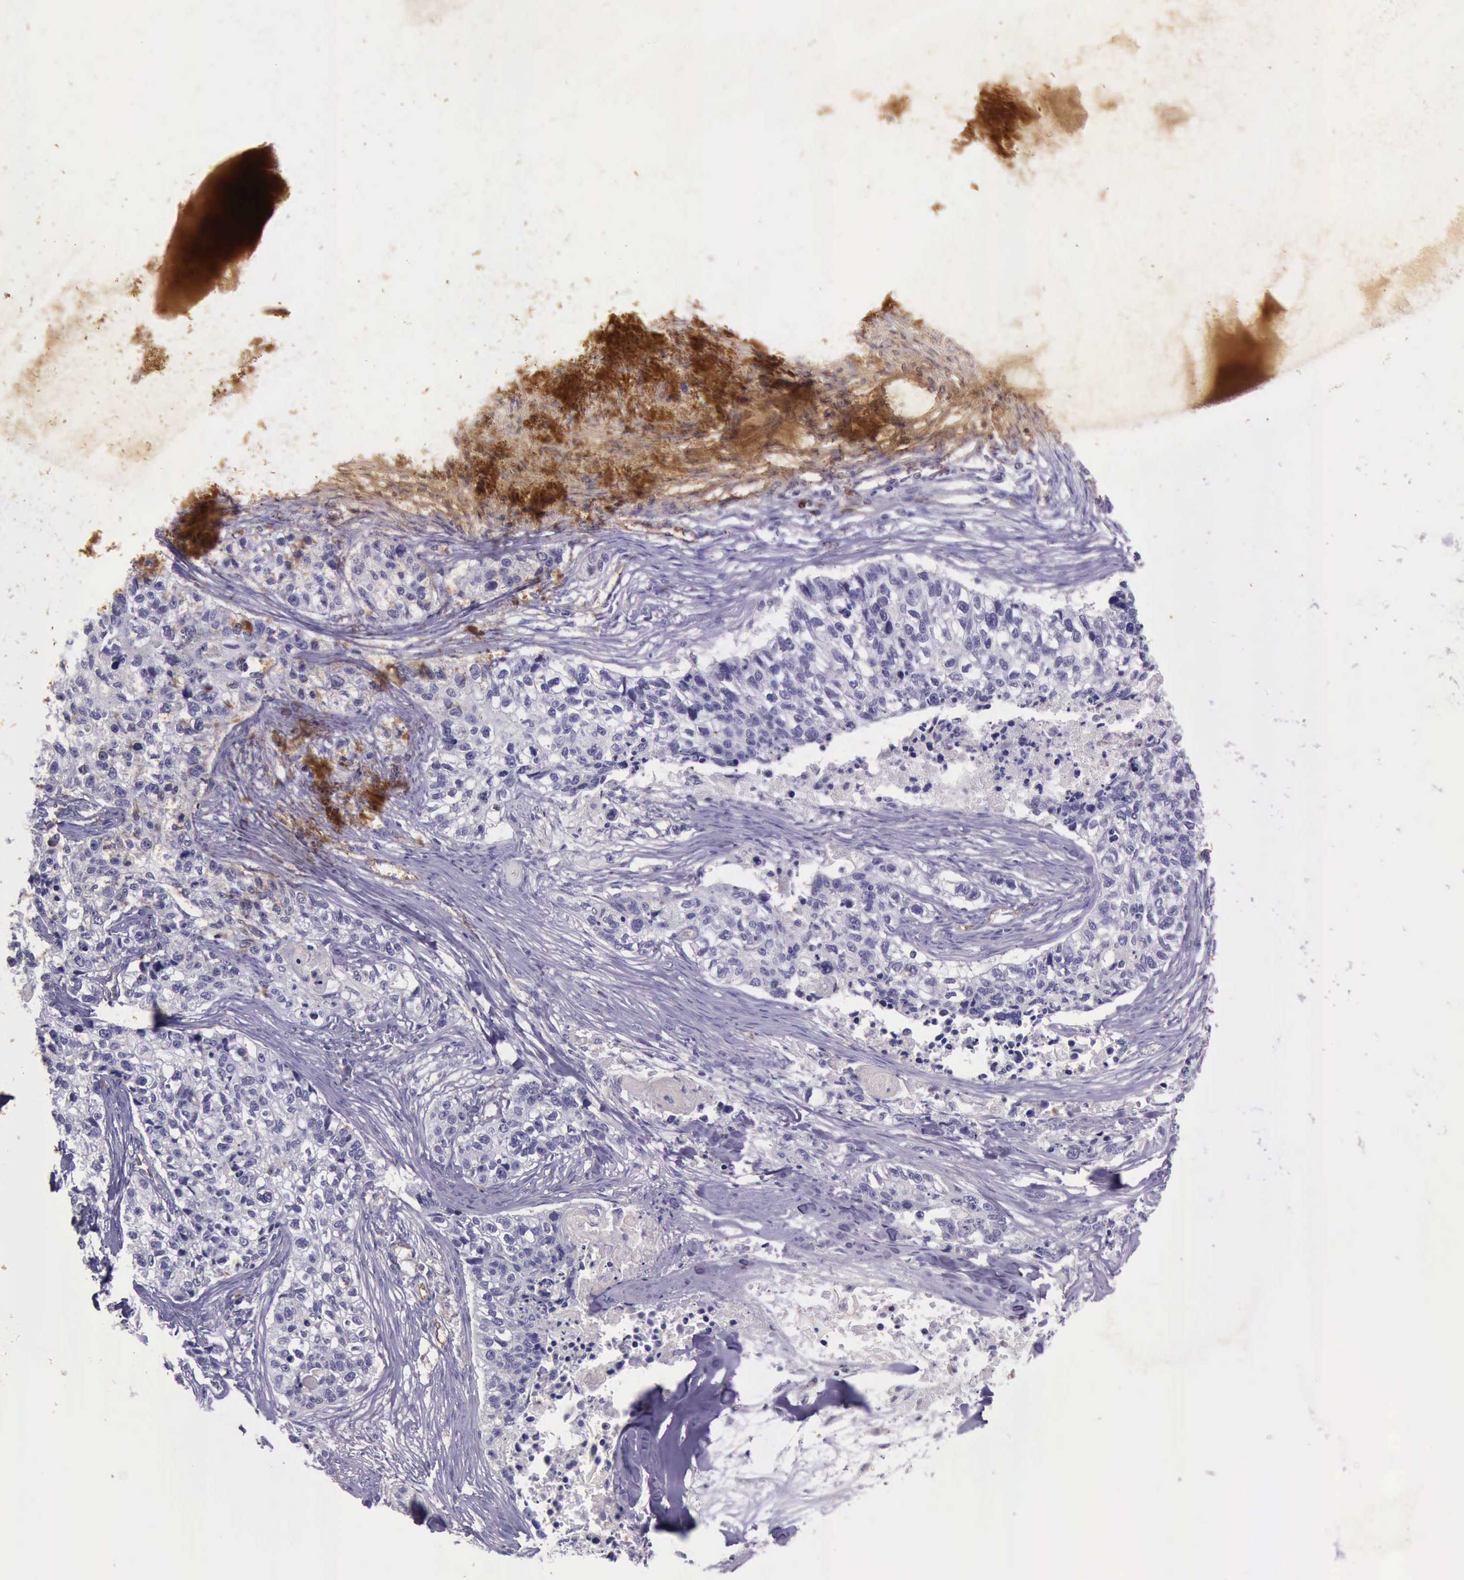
{"staining": {"intensity": "negative", "quantity": "none", "location": "none"}, "tissue": "lung cancer", "cell_type": "Tumor cells", "image_type": "cancer", "snomed": [{"axis": "morphology", "description": "Squamous cell carcinoma, NOS"}, {"axis": "topography", "description": "Lymph node"}, {"axis": "topography", "description": "Lung"}], "caption": "Immunohistochemistry (IHC) photomicrograph of human lung cancer stained for a protein (brown), which reveals no positivity in tumor cells.", "gene": "TCEANC", "patient": {"sex": "male", "age": 74}}